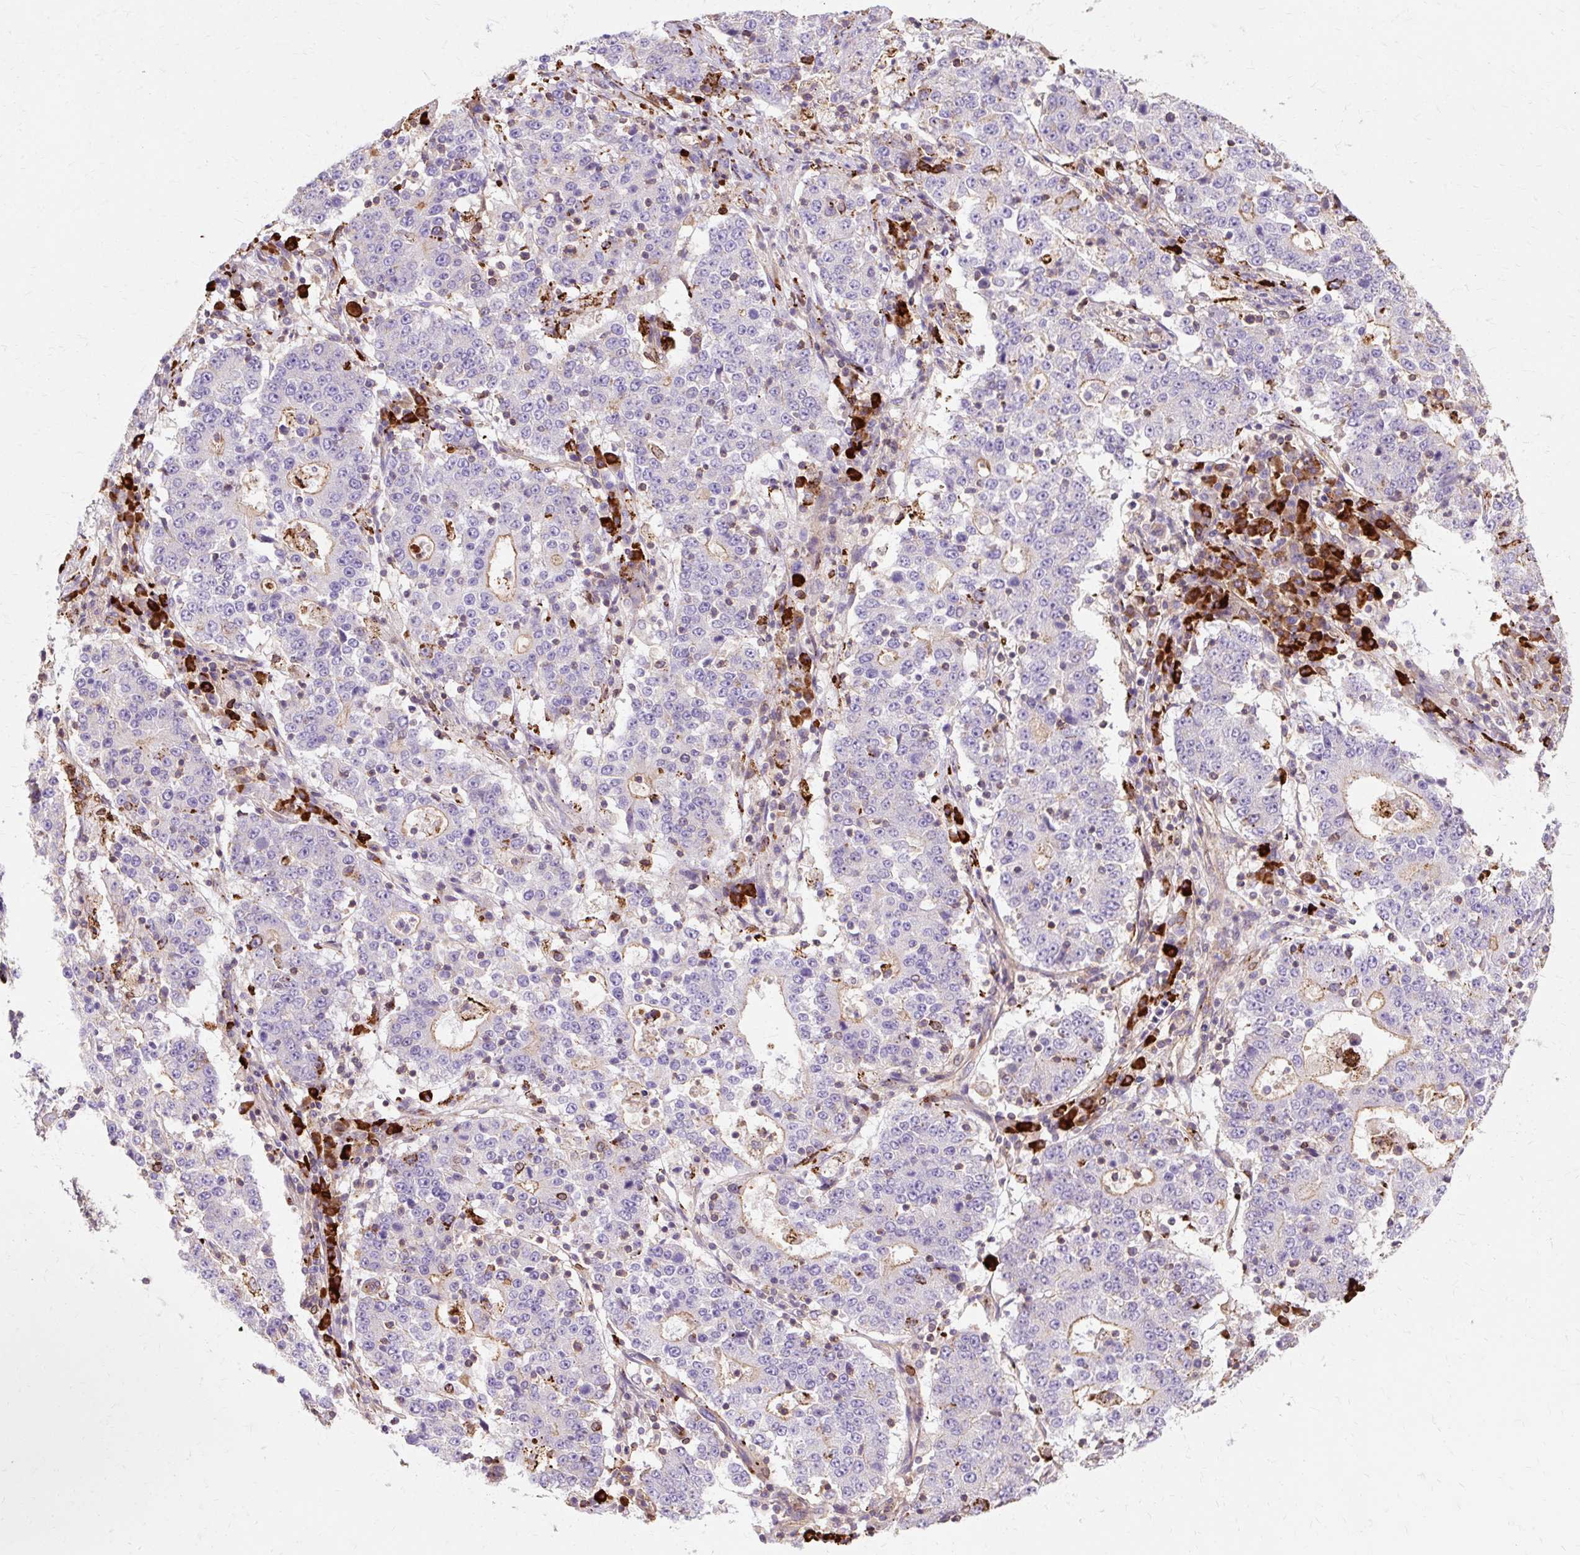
{"staining": {"intensity": "moderate", "quantity": "<25%", "location": "cytoplasmic/membranous"}, "tissue": "stomach cancer", "cell_type": "Tumor cells", "image_type": "cancer", "snomed": [{"axis": "morphology", "description": "Adenocarcinoma, NOS"}, {"axis": "topography", "description": "Stomach"}], "caption": "Moderate cytoplasmic/membranous positivity for a protein is seen in about <25% of tumor cells of stomach cancer (adenocarcinoma) using immunohistochemistry (IHC).", "gene": "TBC1D2B", "patient": {"sex": "male", "age": 59}}